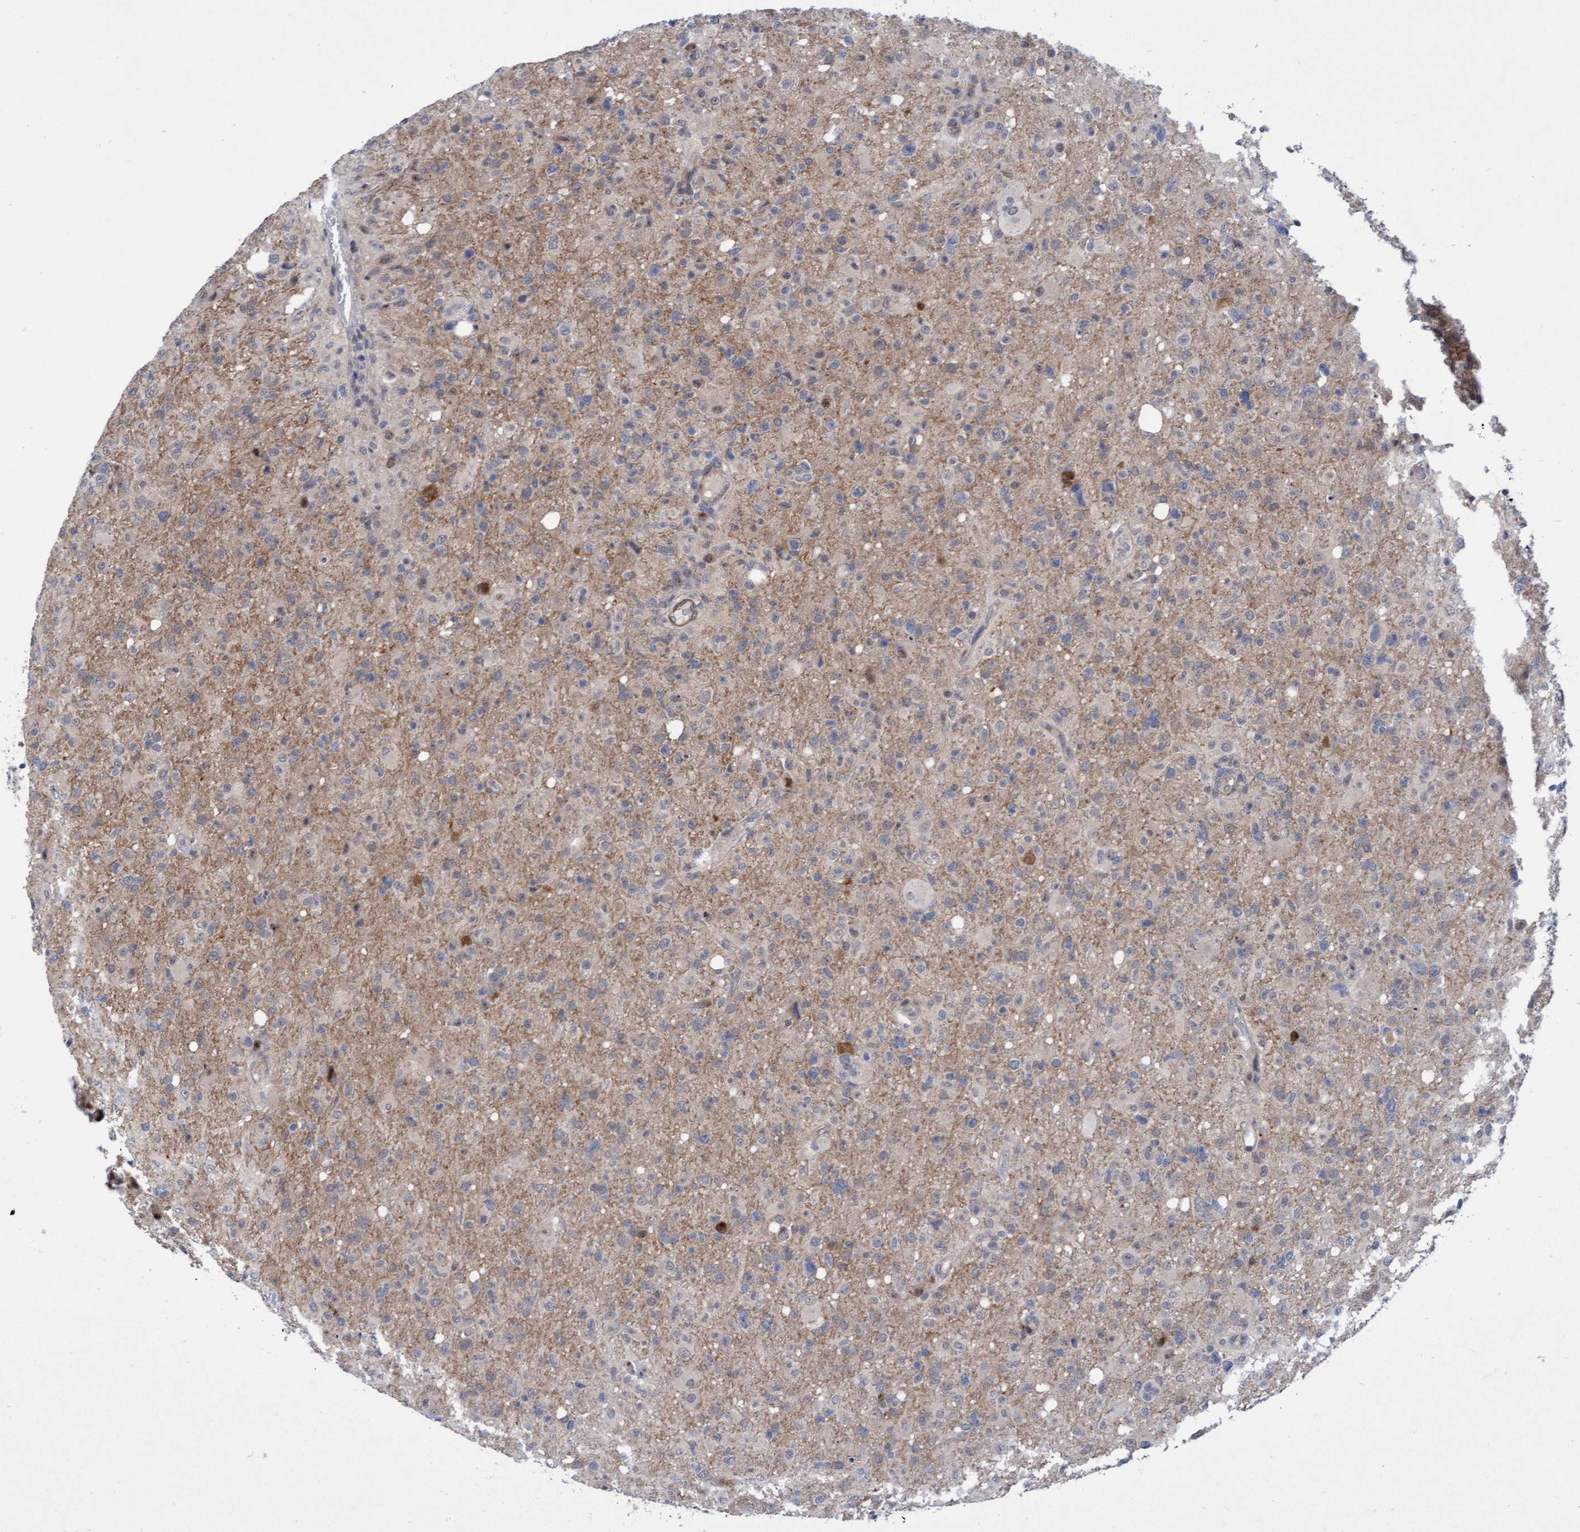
{"staining": {"intensity": "weak", "quantity": "<25%", "location": "cytoplasmic/membranous"}, "tissue": "glioma", "cell_type": "Tumor cells", "image_type": "cancer", "snomed": [{"axis": "morphology", "description": "Glioma, malignant, High grade"}, {"axis": "topography", "description": "Brain"}], "caption": "A high-resolution photomicrograph shows IHC staining of malignant high-grade glioma, which demonstrates no significant expression in tumor cells.", "gene": "RAP1GAP2", "patient": {"sex": "female", "age": 57}}